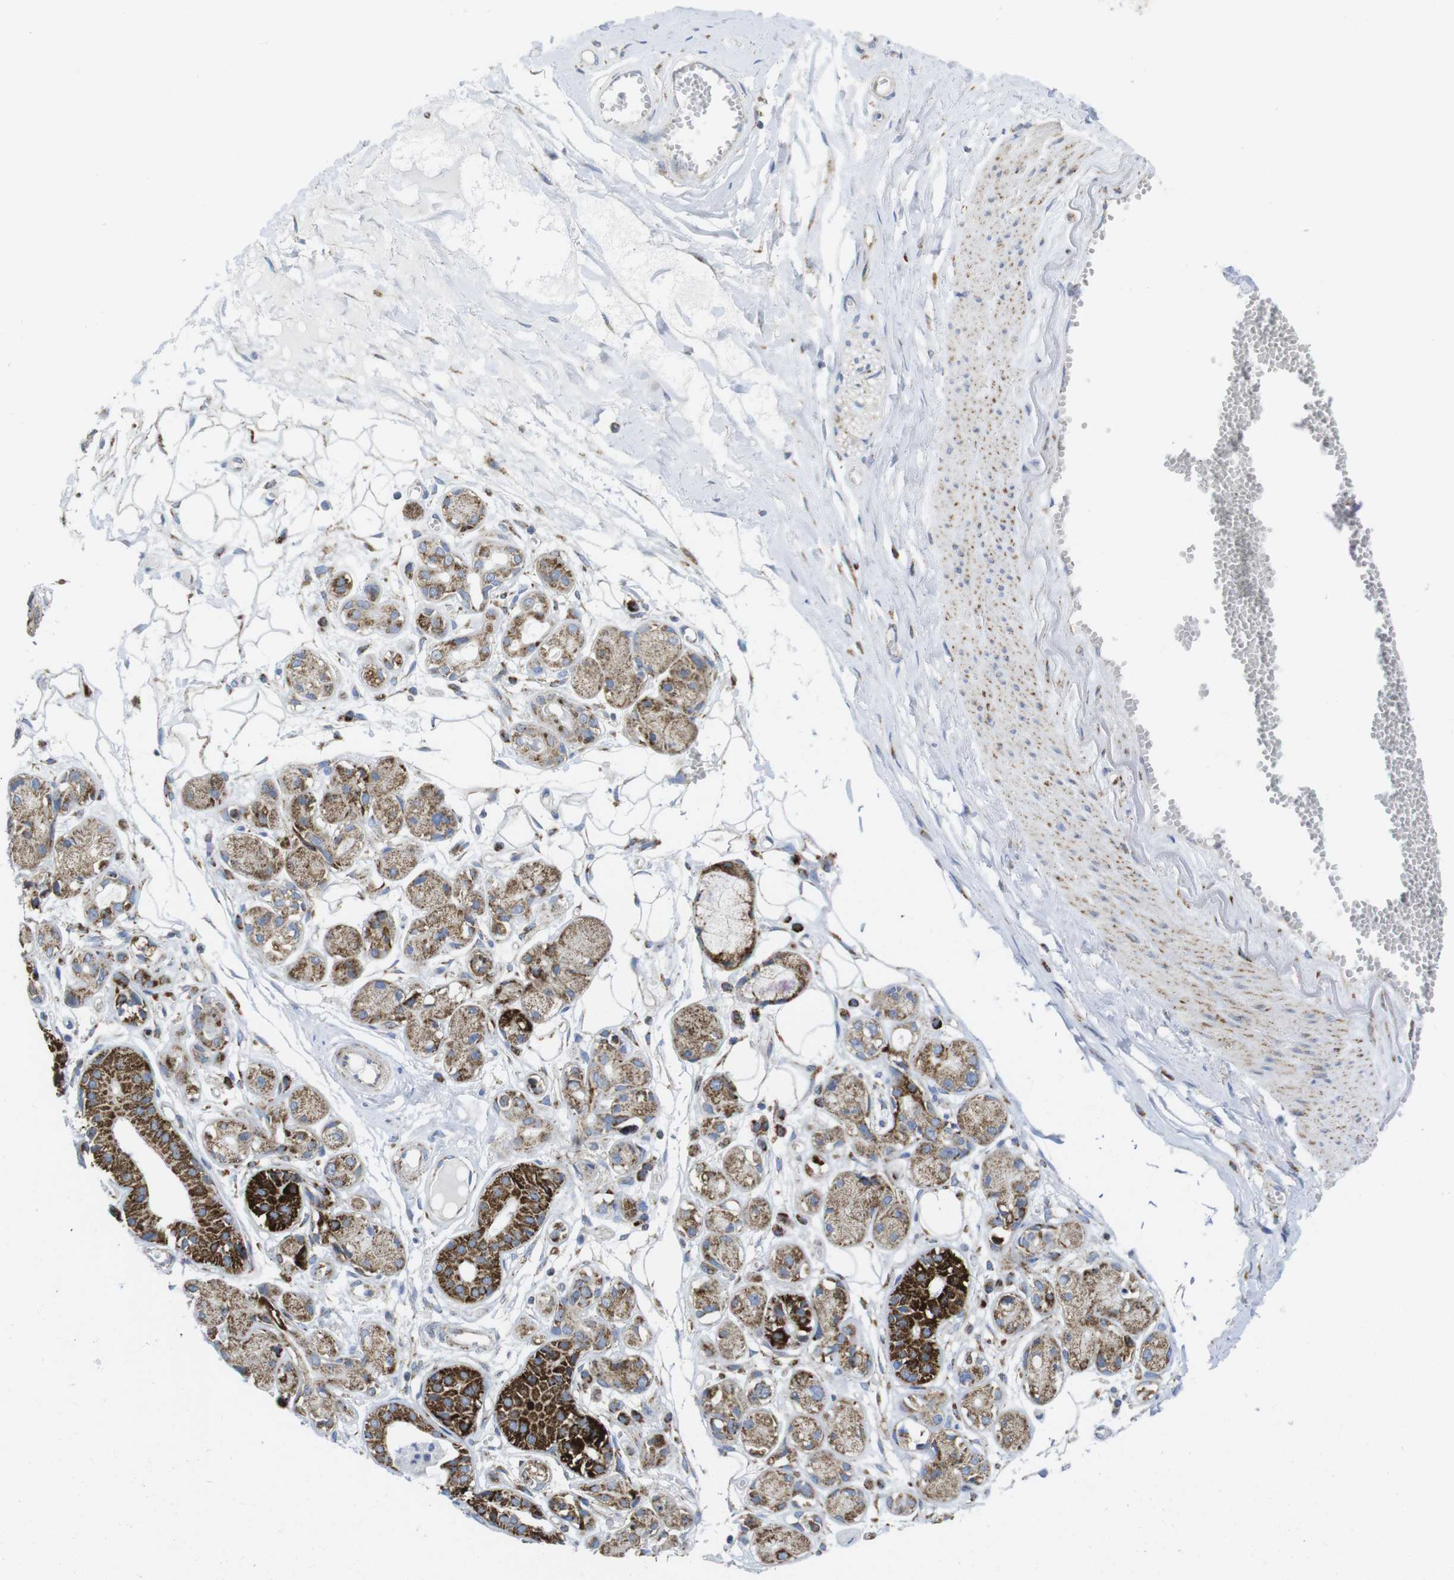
{"staining": {"intensity": "strong", "quantity": "25%-75%", "location": "cytoplasmic/membranous"}, "tissue": "adipose tissue", "cell_type": "Adipocytes", "image_type": "normal", "snomed": [{"axis": "morphology", "description": "Normal tissue, NOS"}, {"axis": "morphology", "description": "Inflammation, NOS"}, {"axis": "topography", "description": "Salivary gland"}, {"axis": "topography", "description": "Peripheral nerve tissue"}], "caption": "Unremarkable adipose tissue demonstrates strong cytoplasmic/membranous positivity in about 25%-75% of adipocytes.", "gene": "TMEM192", "patient": {"sex": "female", "age": 75}}